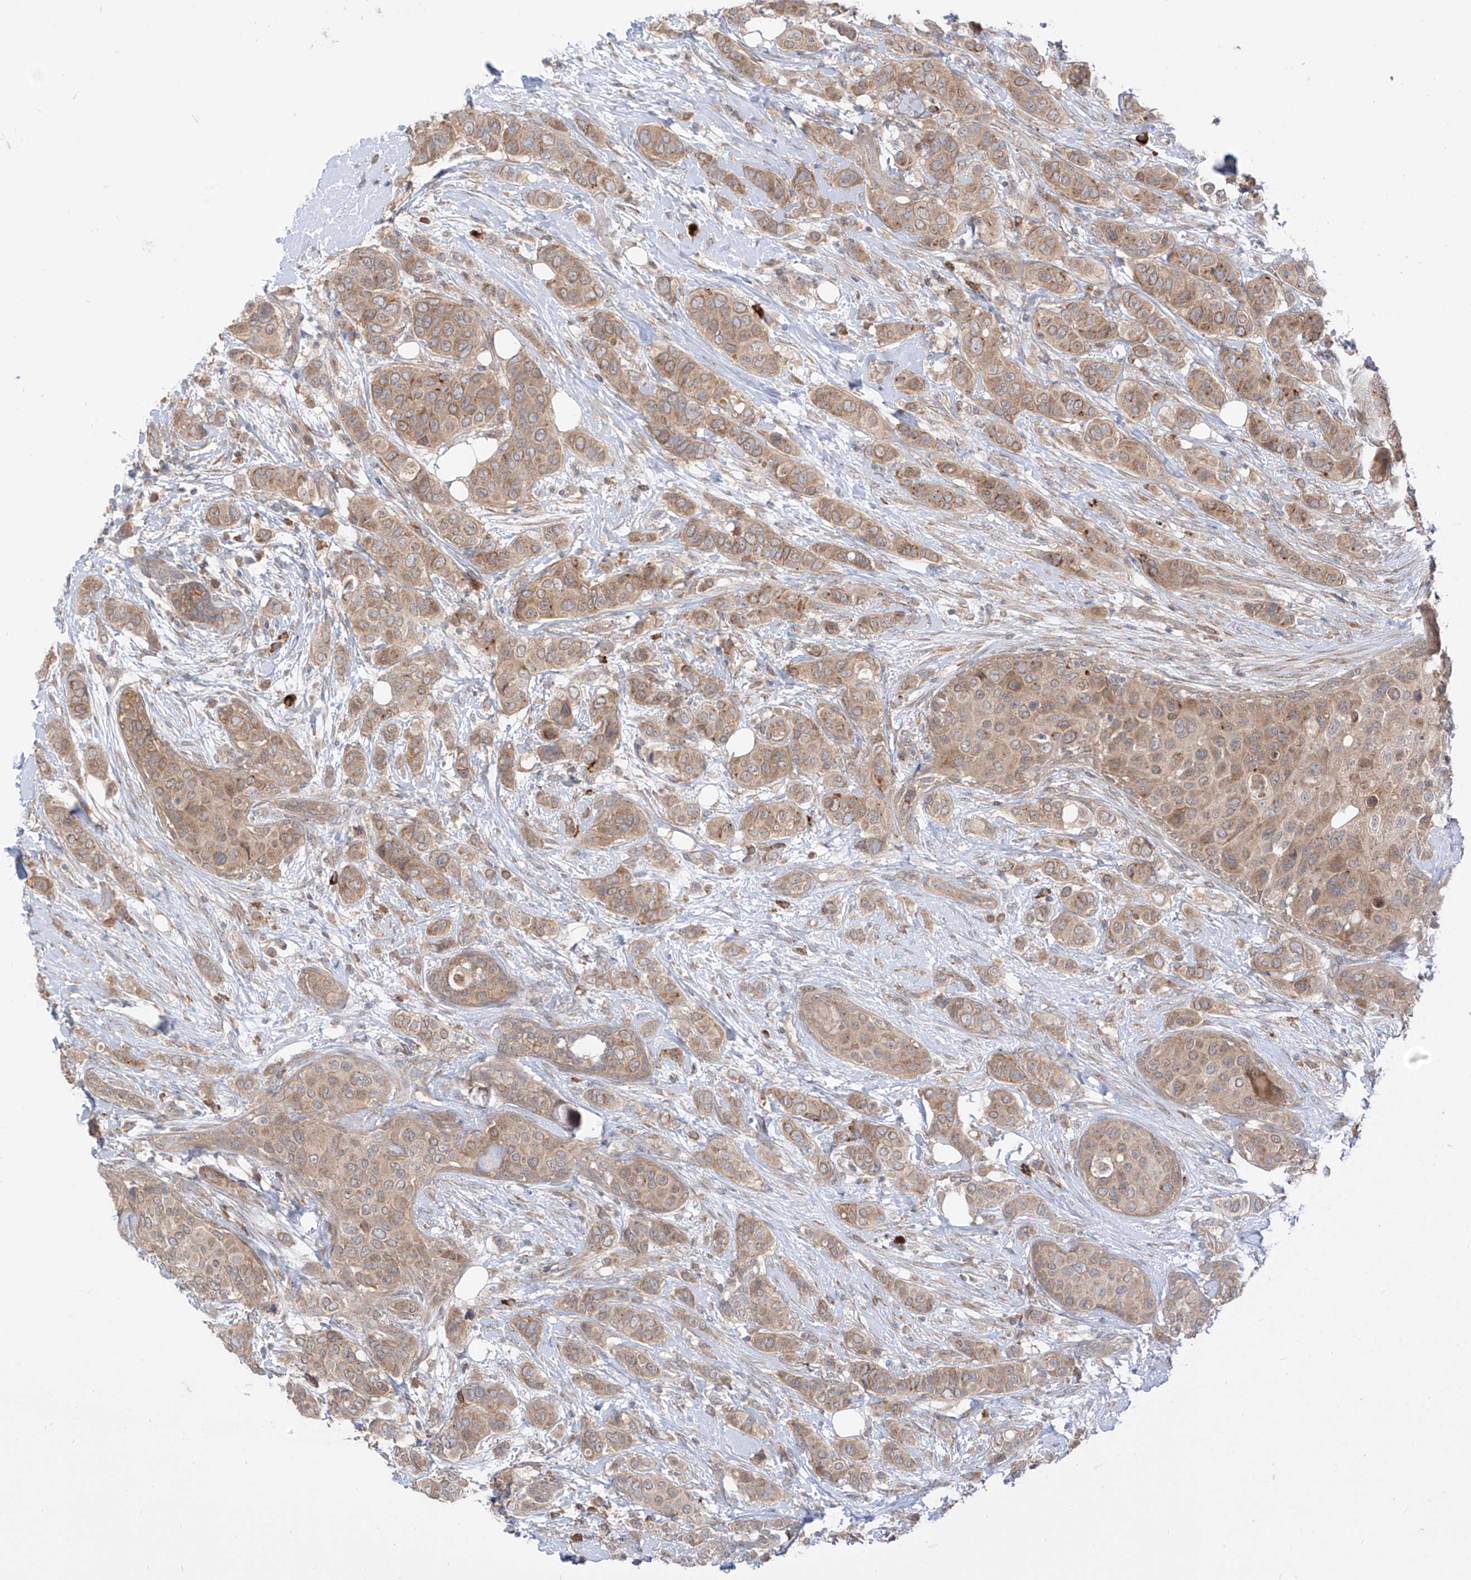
{"staining": {"intensity": "moderate", "quantity": ">75%", "location": "cytoplasmic/membranous"}, "tissue": "breast cancer", "cell_type": "Tumor cells", "image_type": "cancer", "snomed": [{"axis": "morphology", "description": "Lobular carcinoma"}, {"axis": "topography", "description": "Breast"}], "caption": "A medium amount of moderate cytoplasmic/membranous positivity is identified in approximately >75% of tumor cells in breast cancer (lobular carcinoma) tissue.", "gene": "MTUS2", "patient": {"sex": "female", "age": 51}}